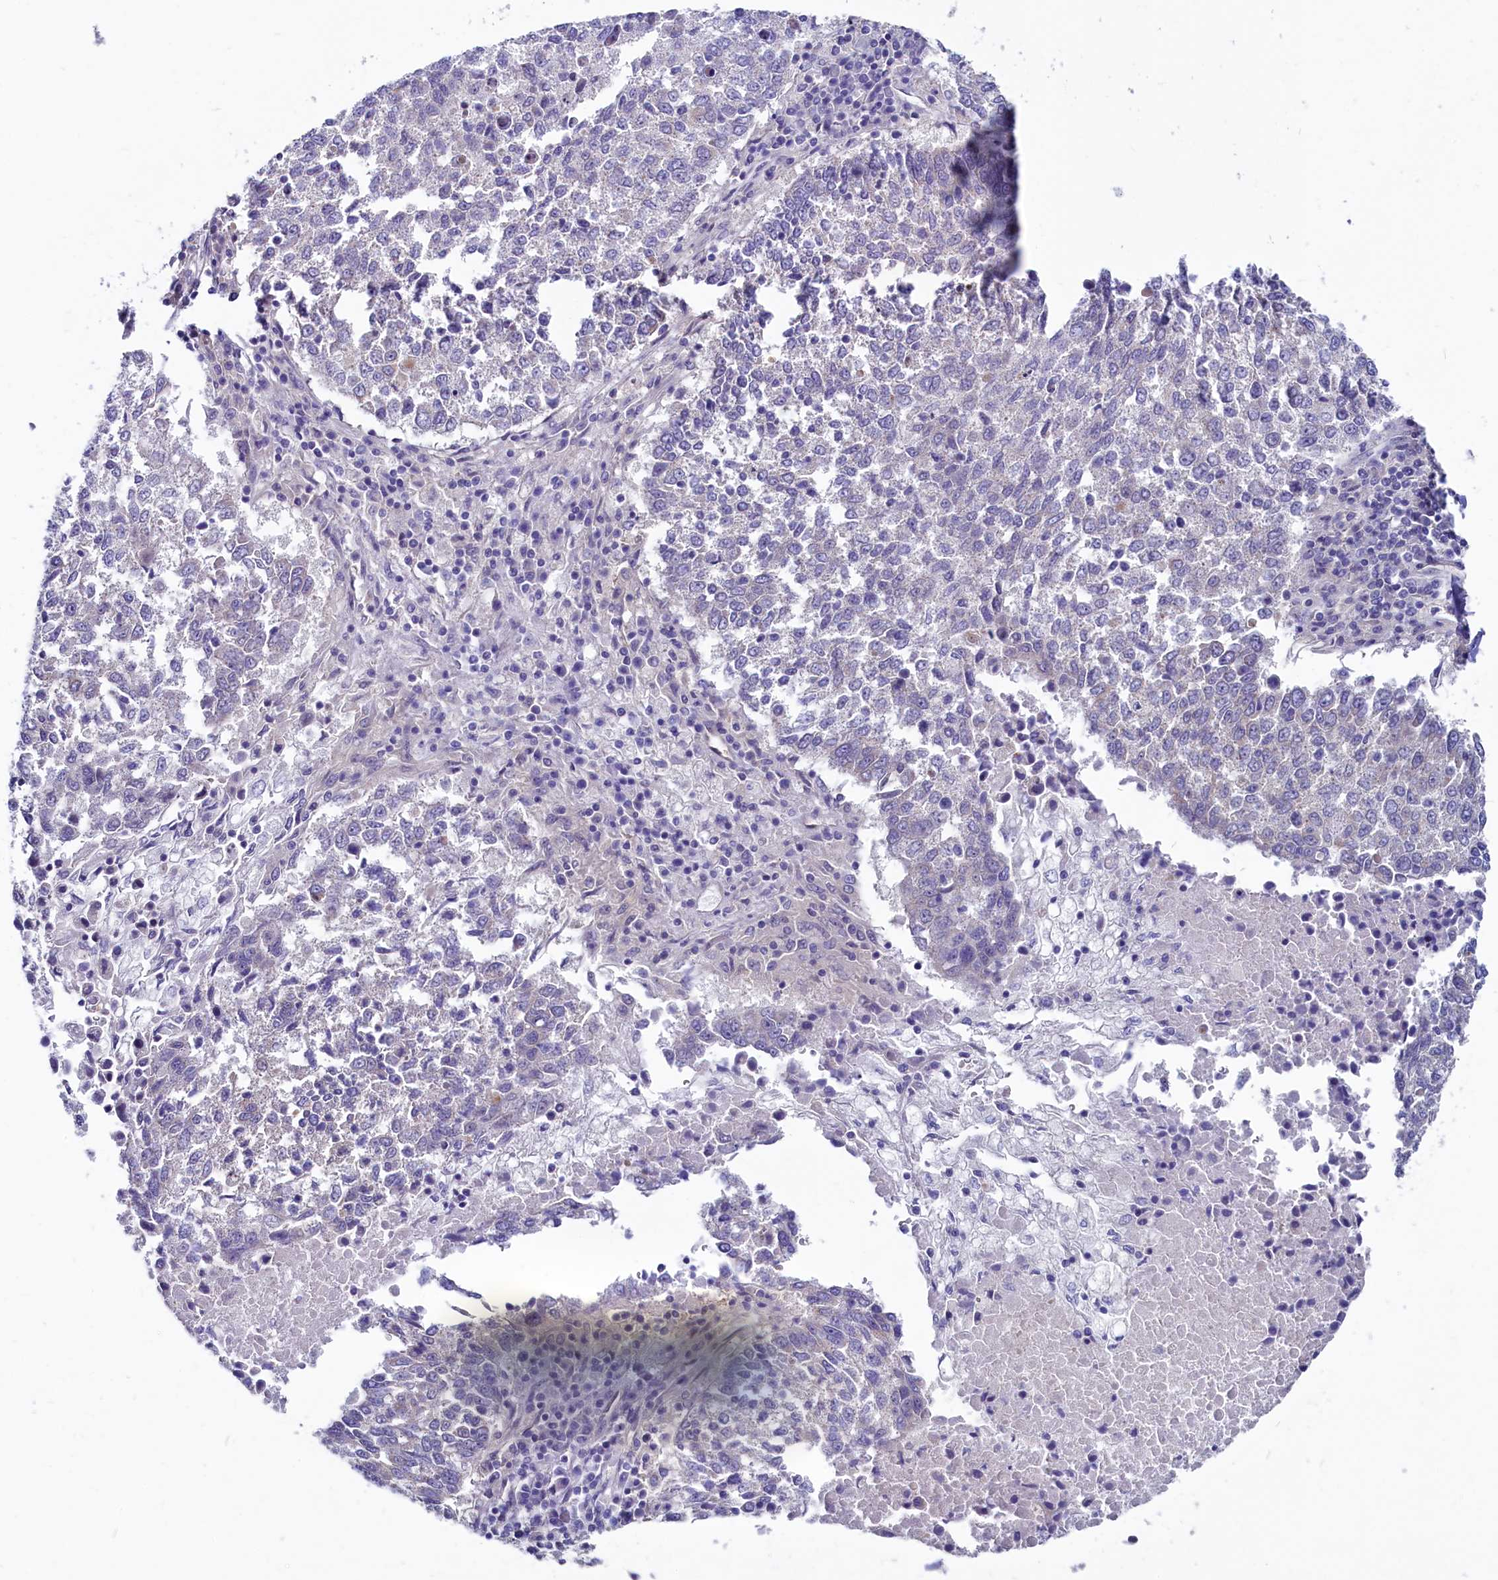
{"staining": {"intensity": "negative", "quantity": "none", "location": "none"}, "tissue": "lung cancer", "cell_type": "Tumor cells", "image_type": "cancer", "snomed": [{"axis": "morphology", "description": "Squamous cell carcinoma, NOS"}, {"axis": "topography", "description": "Lung"}], "caption": "A histopathology image of human lung cancer is negative for staining in tumor cells.", "gene": "CIAPIN1", "patient": {"sex": "male", "age": 73}}